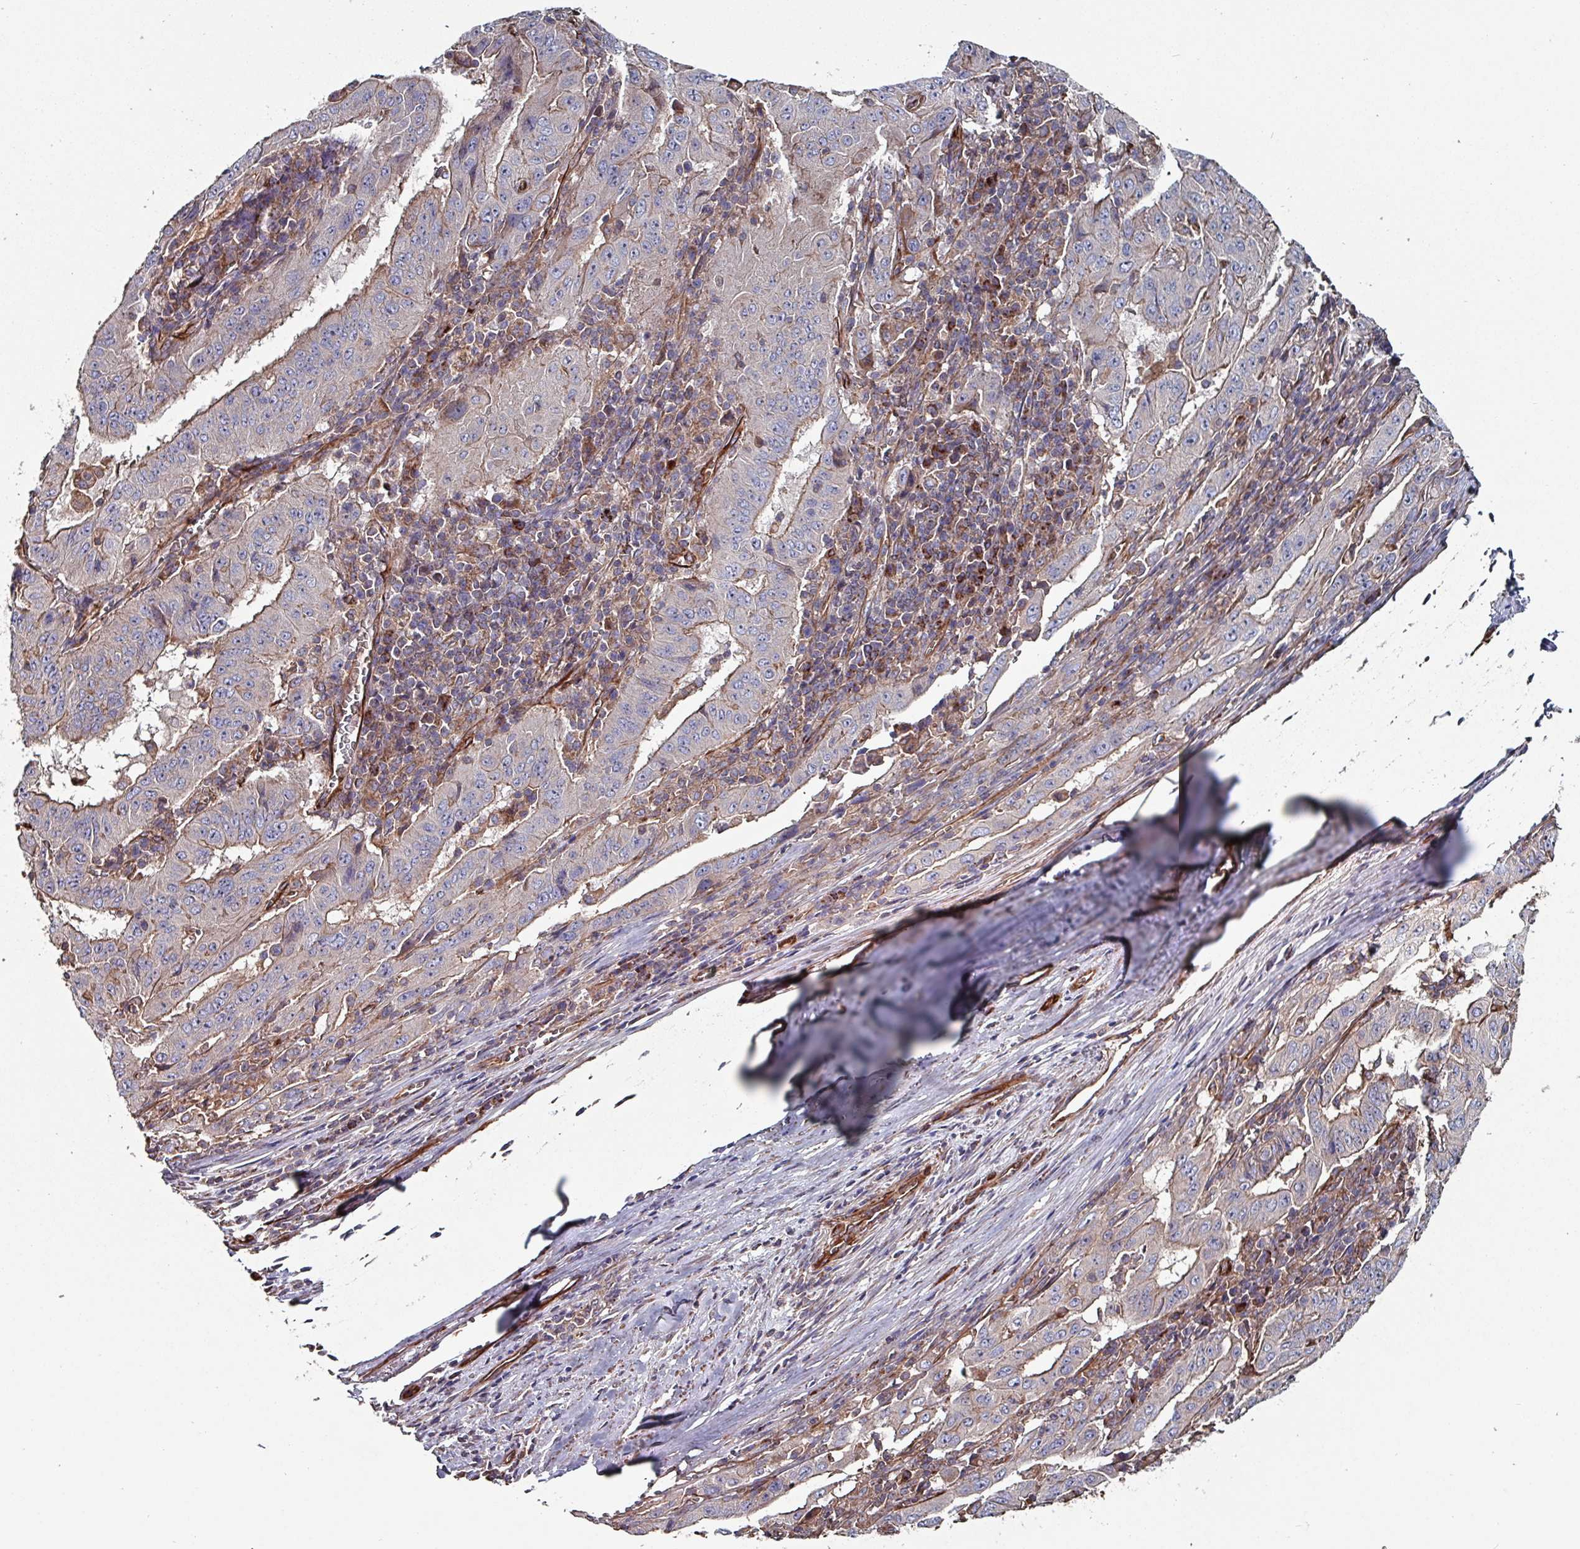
{"staining": {"intensity": "weak", "quantity": "25%-75%", "location": "cytoplasmic/membranous"}, "tissue": "pancreatic cancer", "cell_type": "Tumor cells", "image_type": "cancer", "snomed": [{"axis": "morphology", "description": "Adenocarcinoma, NOS"}, {"axis": "topography", "description": "Pancreas"}], "caption": "Weak cytoplasmic/membranous protein positivity is identified in about 25%-75% of tumor cells in adenocarcinoma (pancreatic).", "gene": "ANO10", "patient": {"sex": "male", "age": 63}}